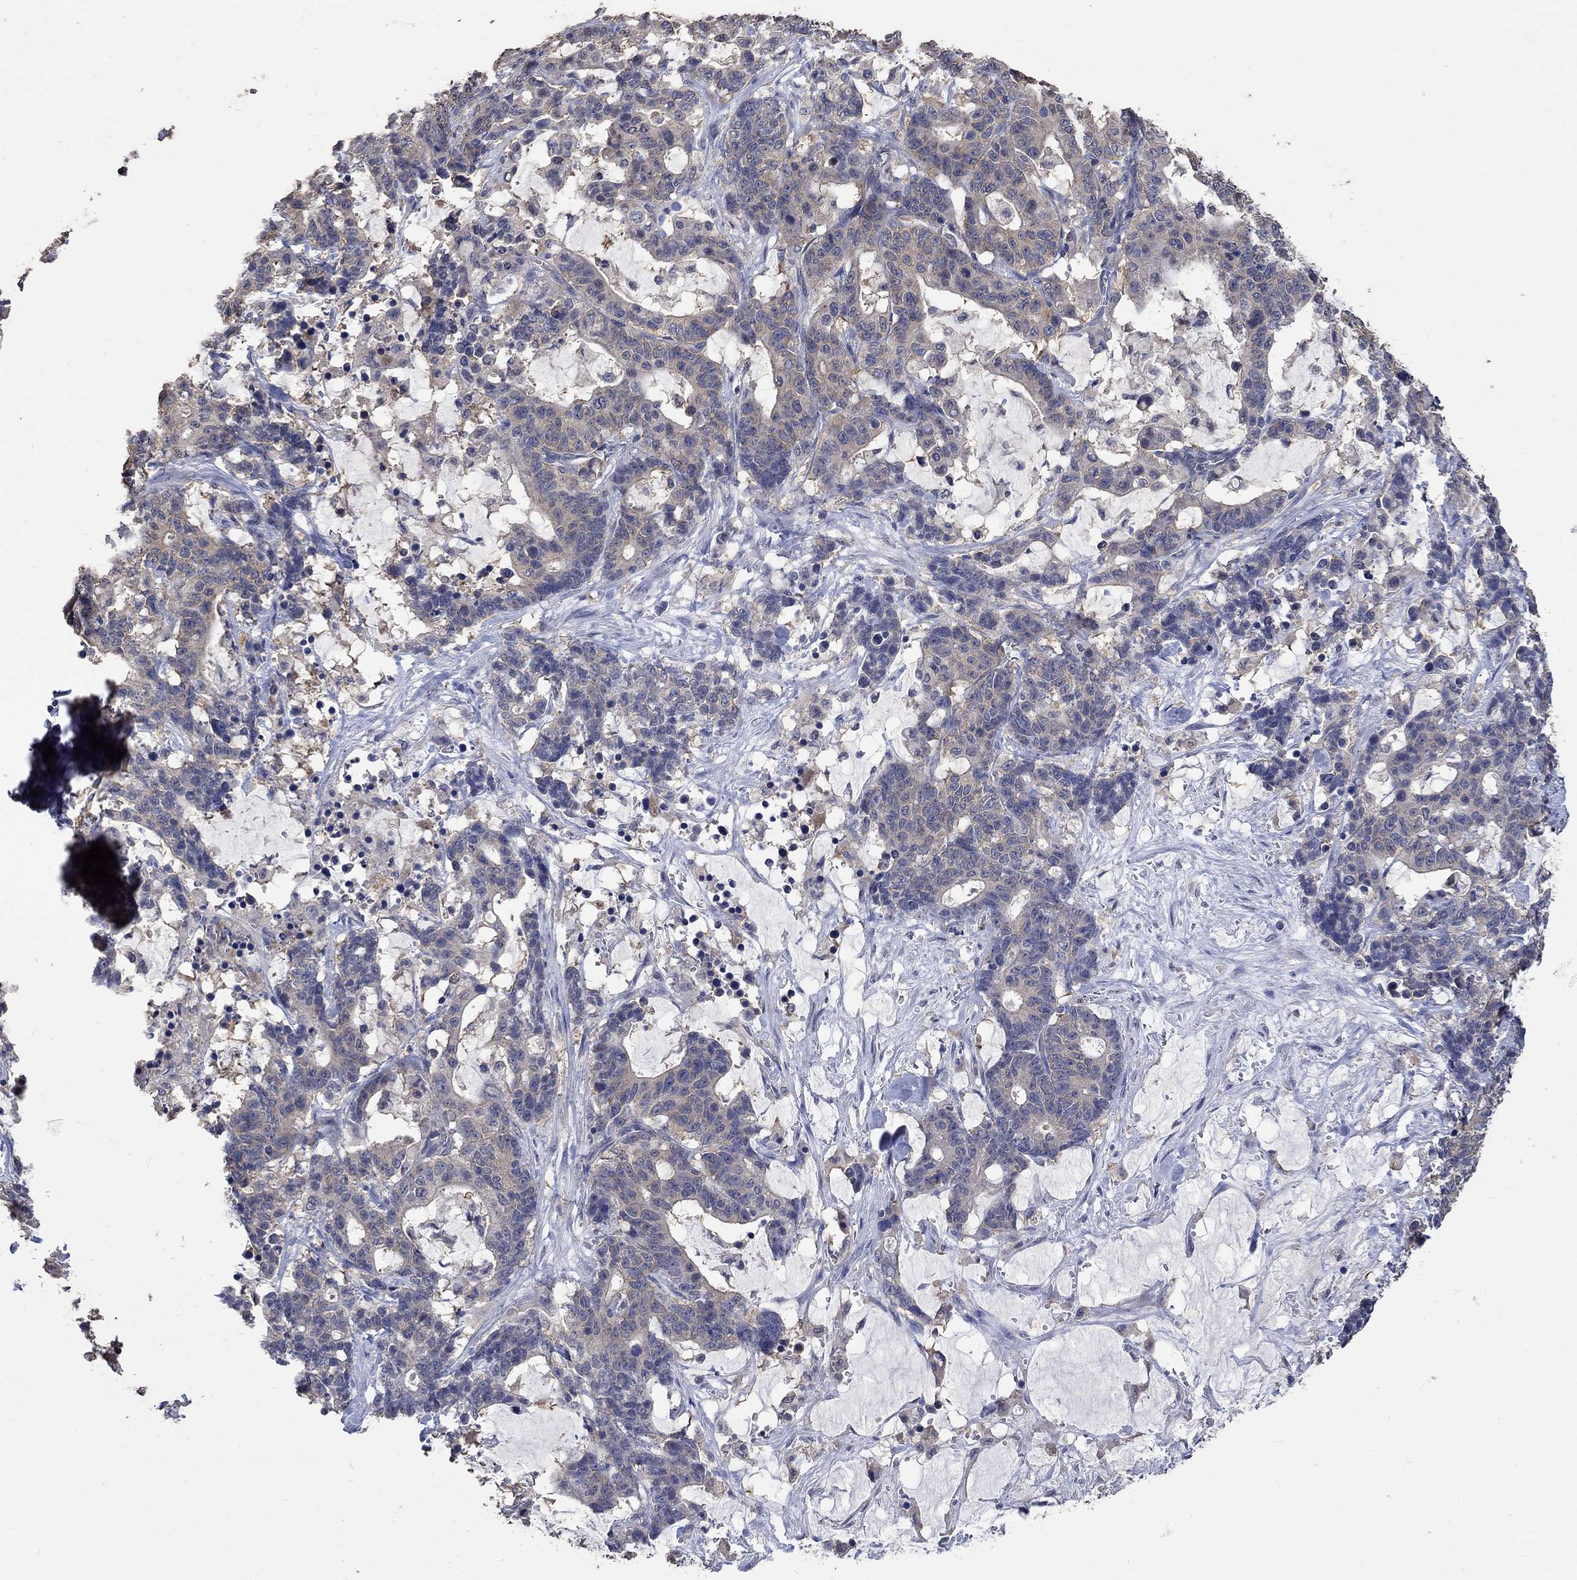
{"staining": {"intensity": "weak", "quantity": "<25%", "location": "cytoplasmic/membranous"}, "tissue": "stomach cancer", "cell_type": "Tumor cells", "image_type": "cancer", "snomed": [{"axis": "morphology", "description": "Normal tissue, NOS"}, {"axis": "morphology", "description": "Adenocarcinoma, NOS"}, {"axis": "topography", "description": "Stomach"}], "caption": "Micrograph shows no significant protein staining in tumor cells of adenocarcinoma (stomach). (Stains: DAB IHC with hematoxylin counter stain, Microscopy: brightfield microscopy at high magnification).", "gene": "PTPN20", "patient": {"sex": "female", "age": 64}}